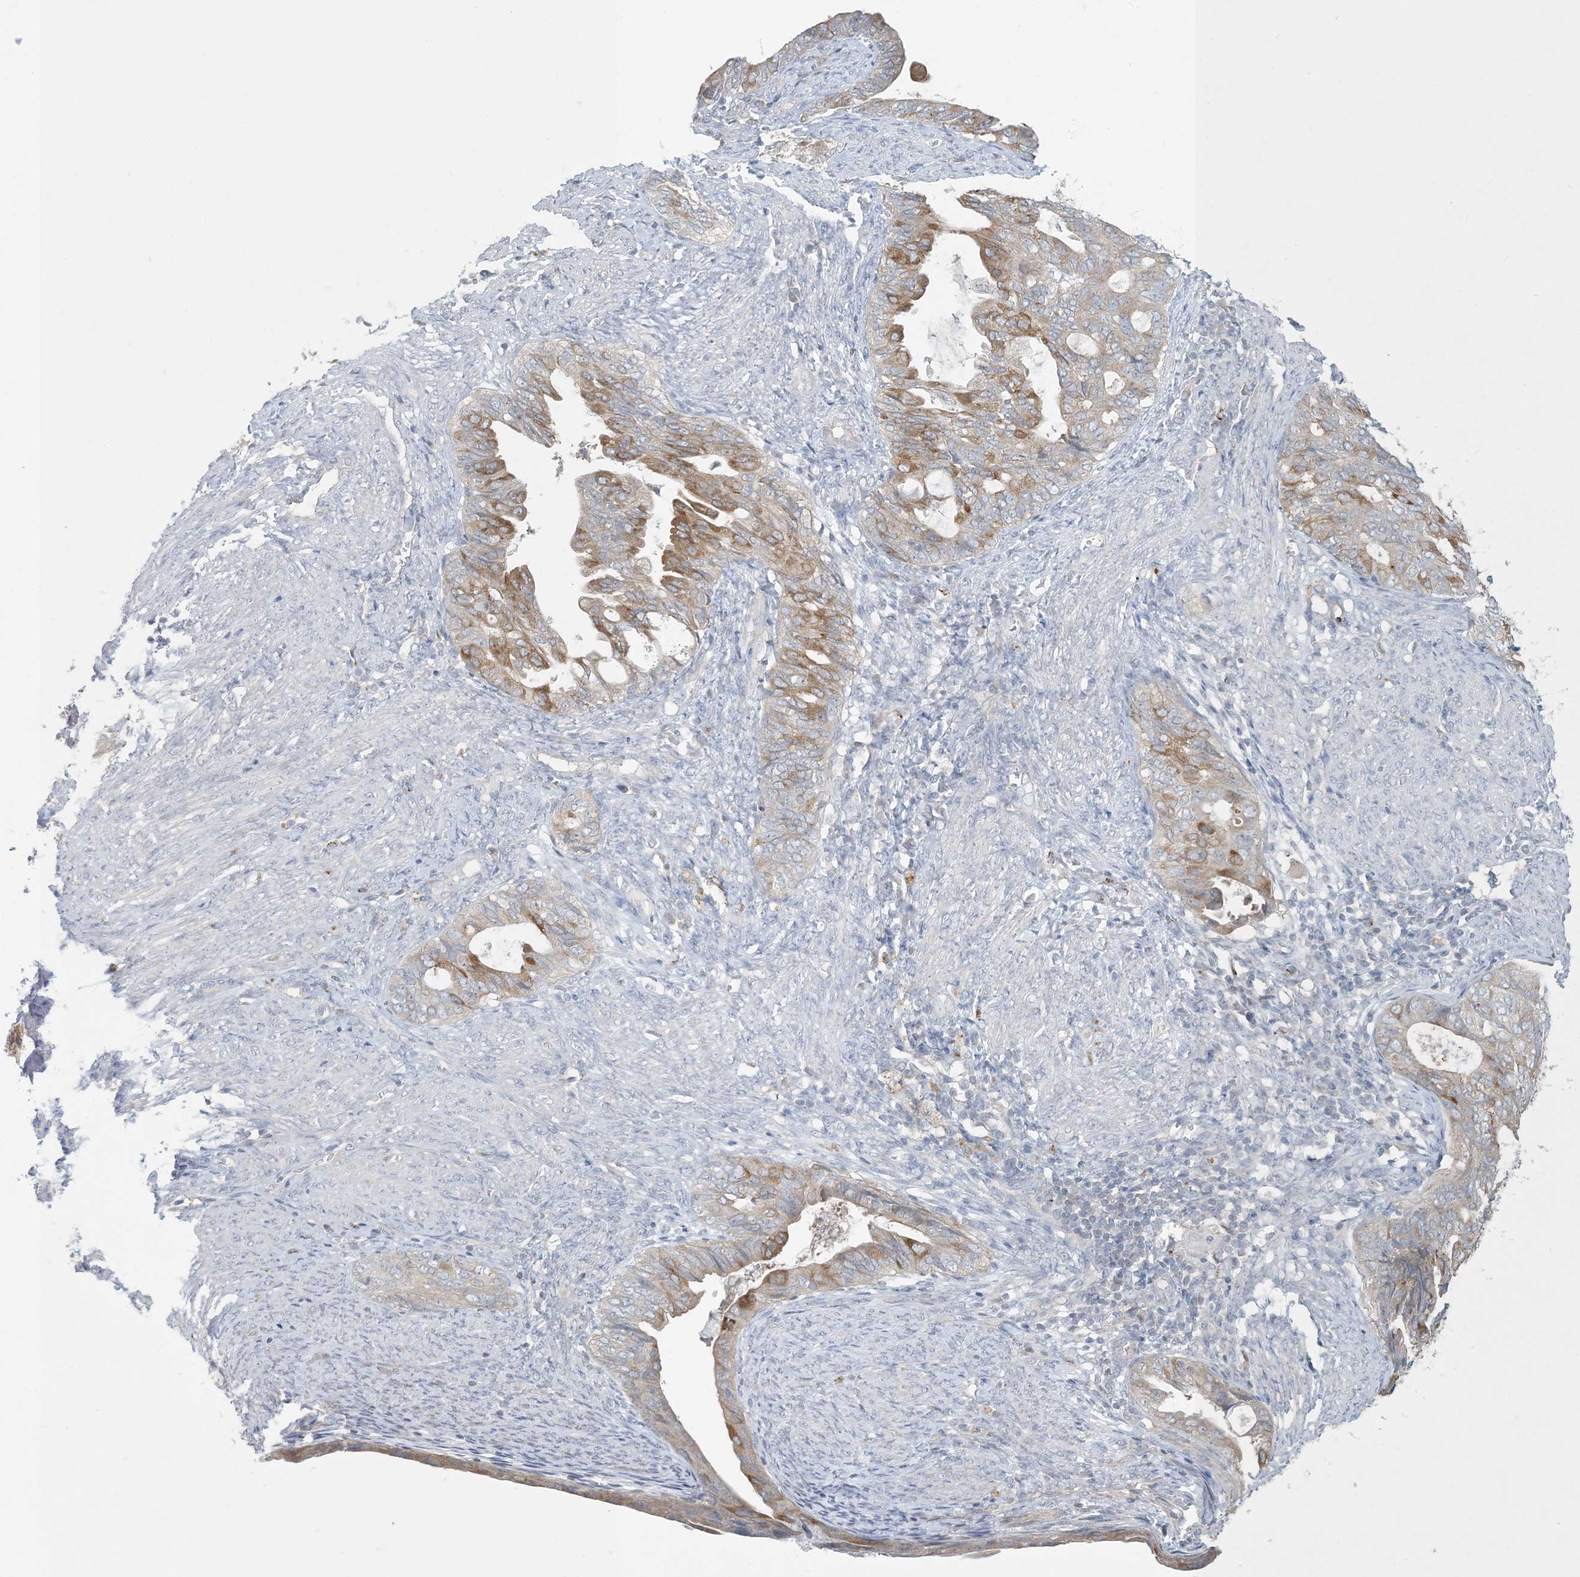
{"staining": {"intensity": "moderate", "quantity": "25%-75%", "location": "cytoplasmic/membranous"}, "tissue": "endometrial cancer", "cell_type": "Tumor cells", "image_type": "cancer", "snomed": [{"axis": "morphology", "description": "Adenocarcinoma, NOS"}, {"axis": "topography", "description": "Endometrium"}], "caption": "Immunohistochemical staining of human adenocarcinoma (endometrial) demonstrates medium levels of moderate cytoplasmic/membranous protein expression in approximately 25%-75% of tumor cells.", "gene": "KIF3A", "patient": {"sex": "female", "age": 86}}